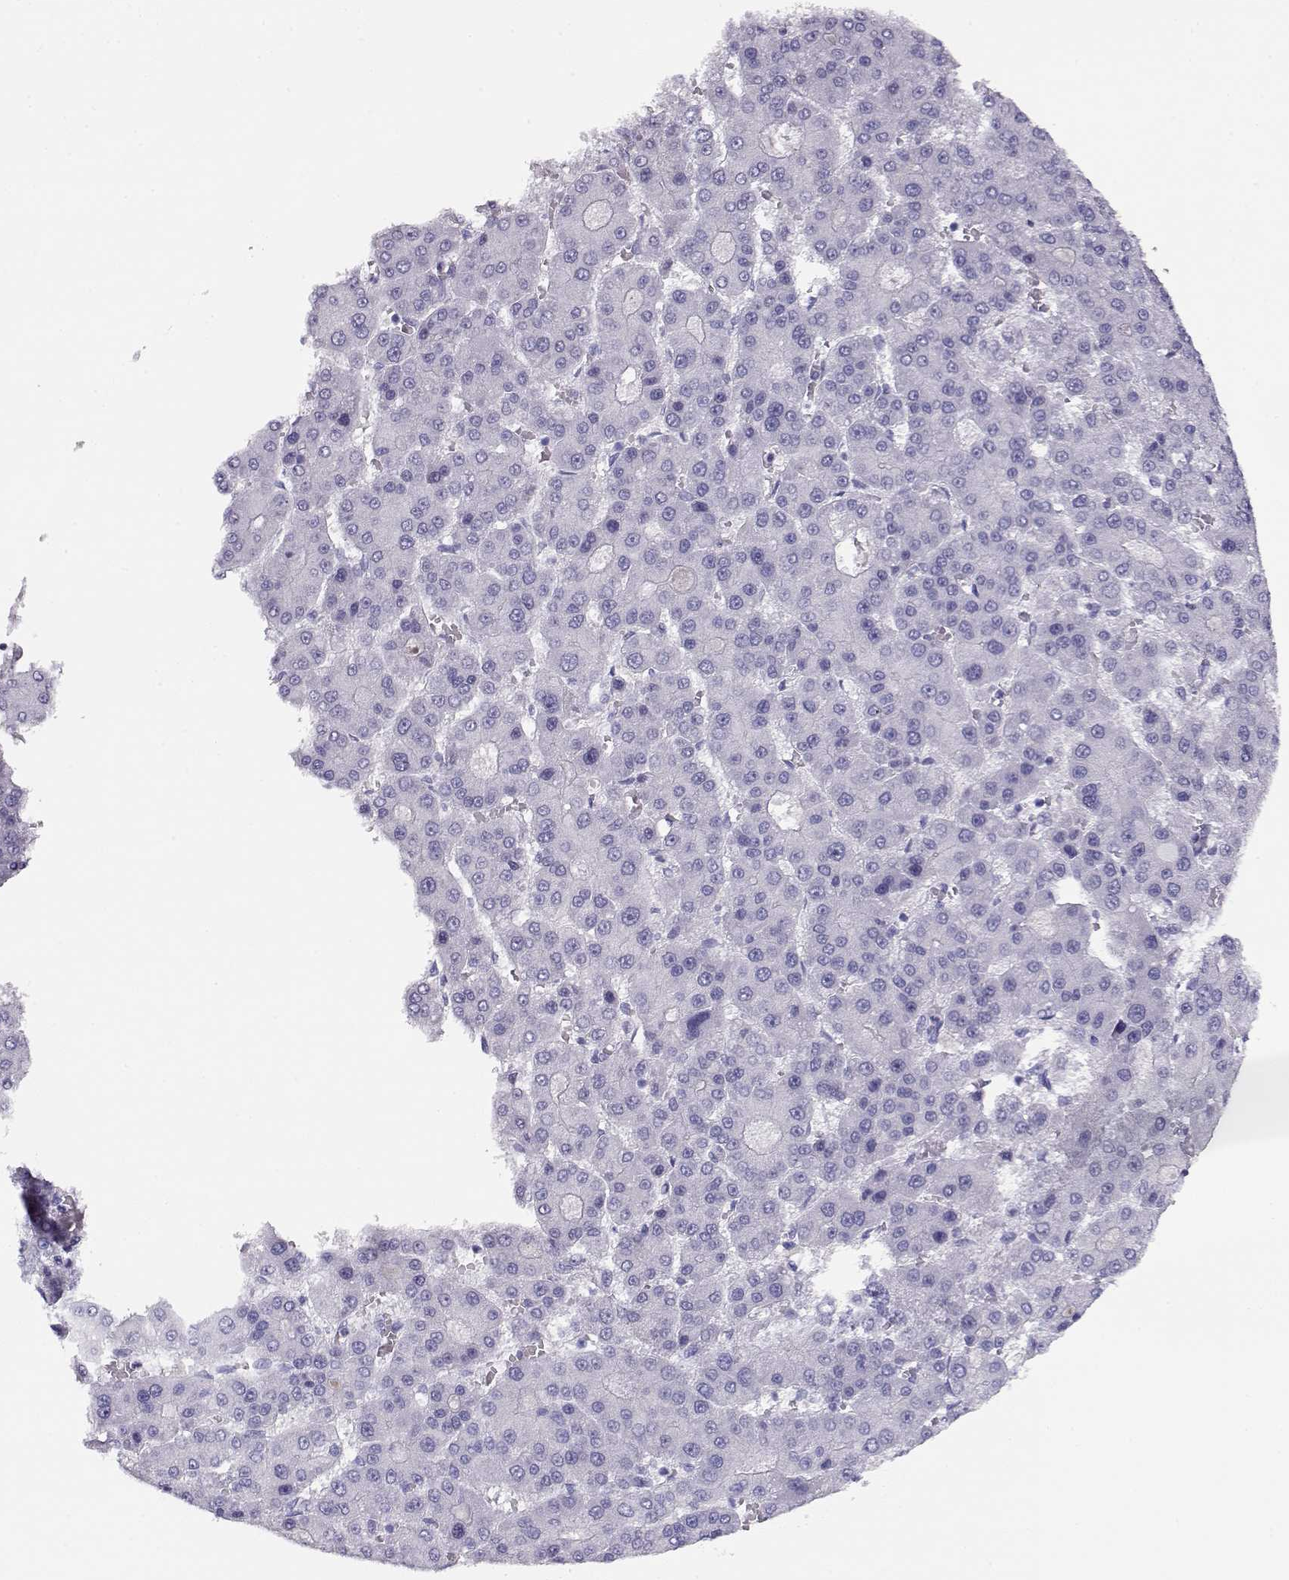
{"staining": {"intensity": "negative", "quantity": "none", "location": "none"}, "tissue": "liver cancer", "cell_type": "Tumor cells", "image_type": "cancer", "snomed": [{"axis": "morphology", "description": "Carcinoma, Hepatocellular, NOS"}, {"axis": "topography", "description": "Liver"}], "caption": "Immunohistochemistry (IHC) histopathology image of neoplastic tissue: liver cancer stained with DAB displays no significant protein staining in tumor cells. Nuclei are stained in blue.", "gene": "CRX", "patient": {"sex": "male", "age": 70}}